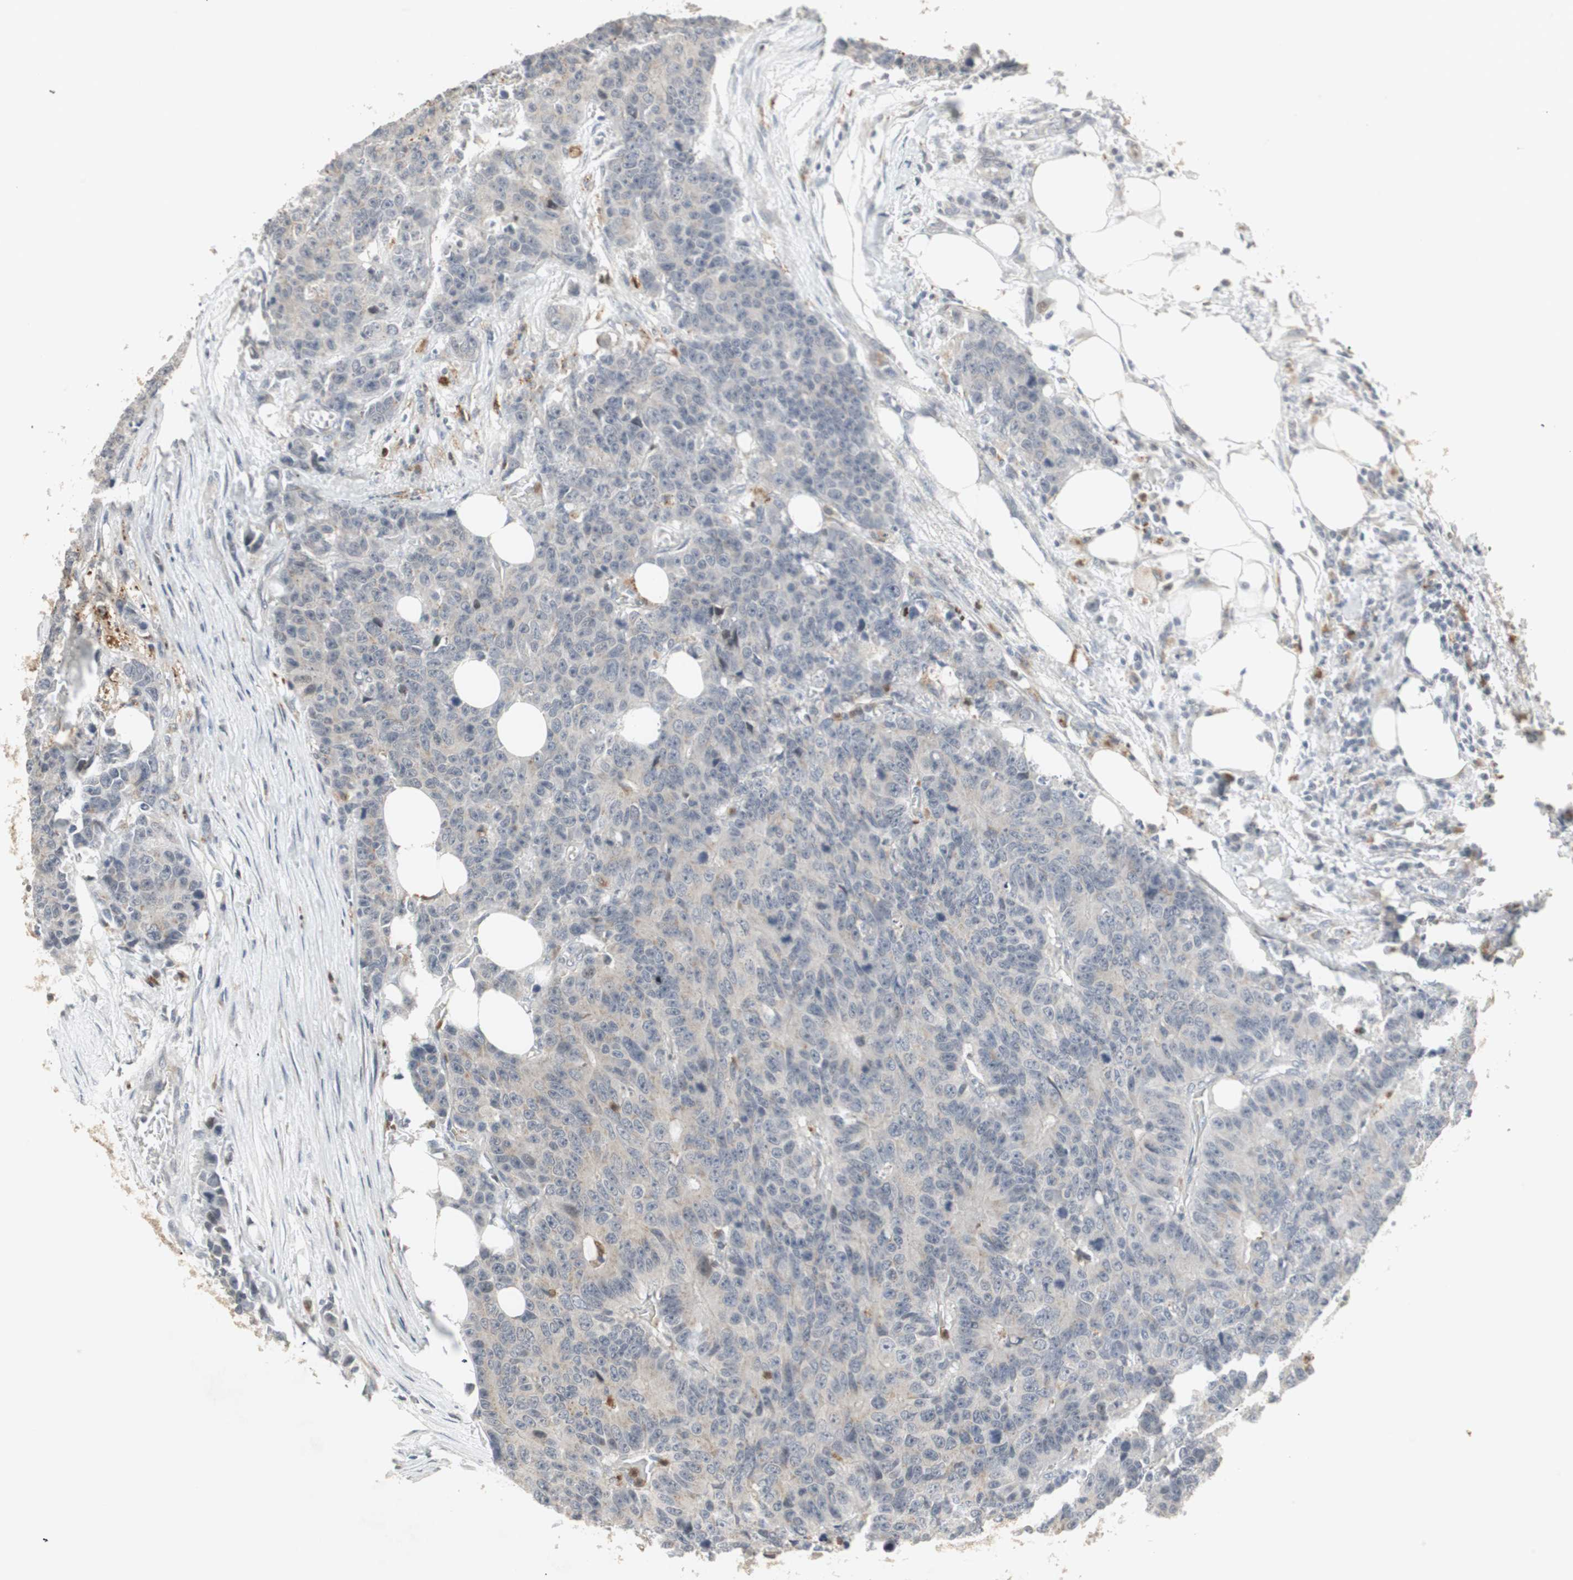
{"staining": {"intensity": "weak", "quantity": "<25%", "location": "nuclear"}, "tissue": "colorectal cancer", "cell_type": "Tumor cells", "image_type": "cancer", "snomed": [{"axis": "morphology", "description": "Adenocarcinoma, NOS"}, {"axis": "topography", "description": "Colon"}], "caption": "The histopathology image displays no staining of tumor cells in colorectal adenocarcinoma. (DAB immunohistochemistry (IHC) with hematoxylin counter stain).", "gene": "SNX4", "patient": {"sex": "female", "age": 86}}